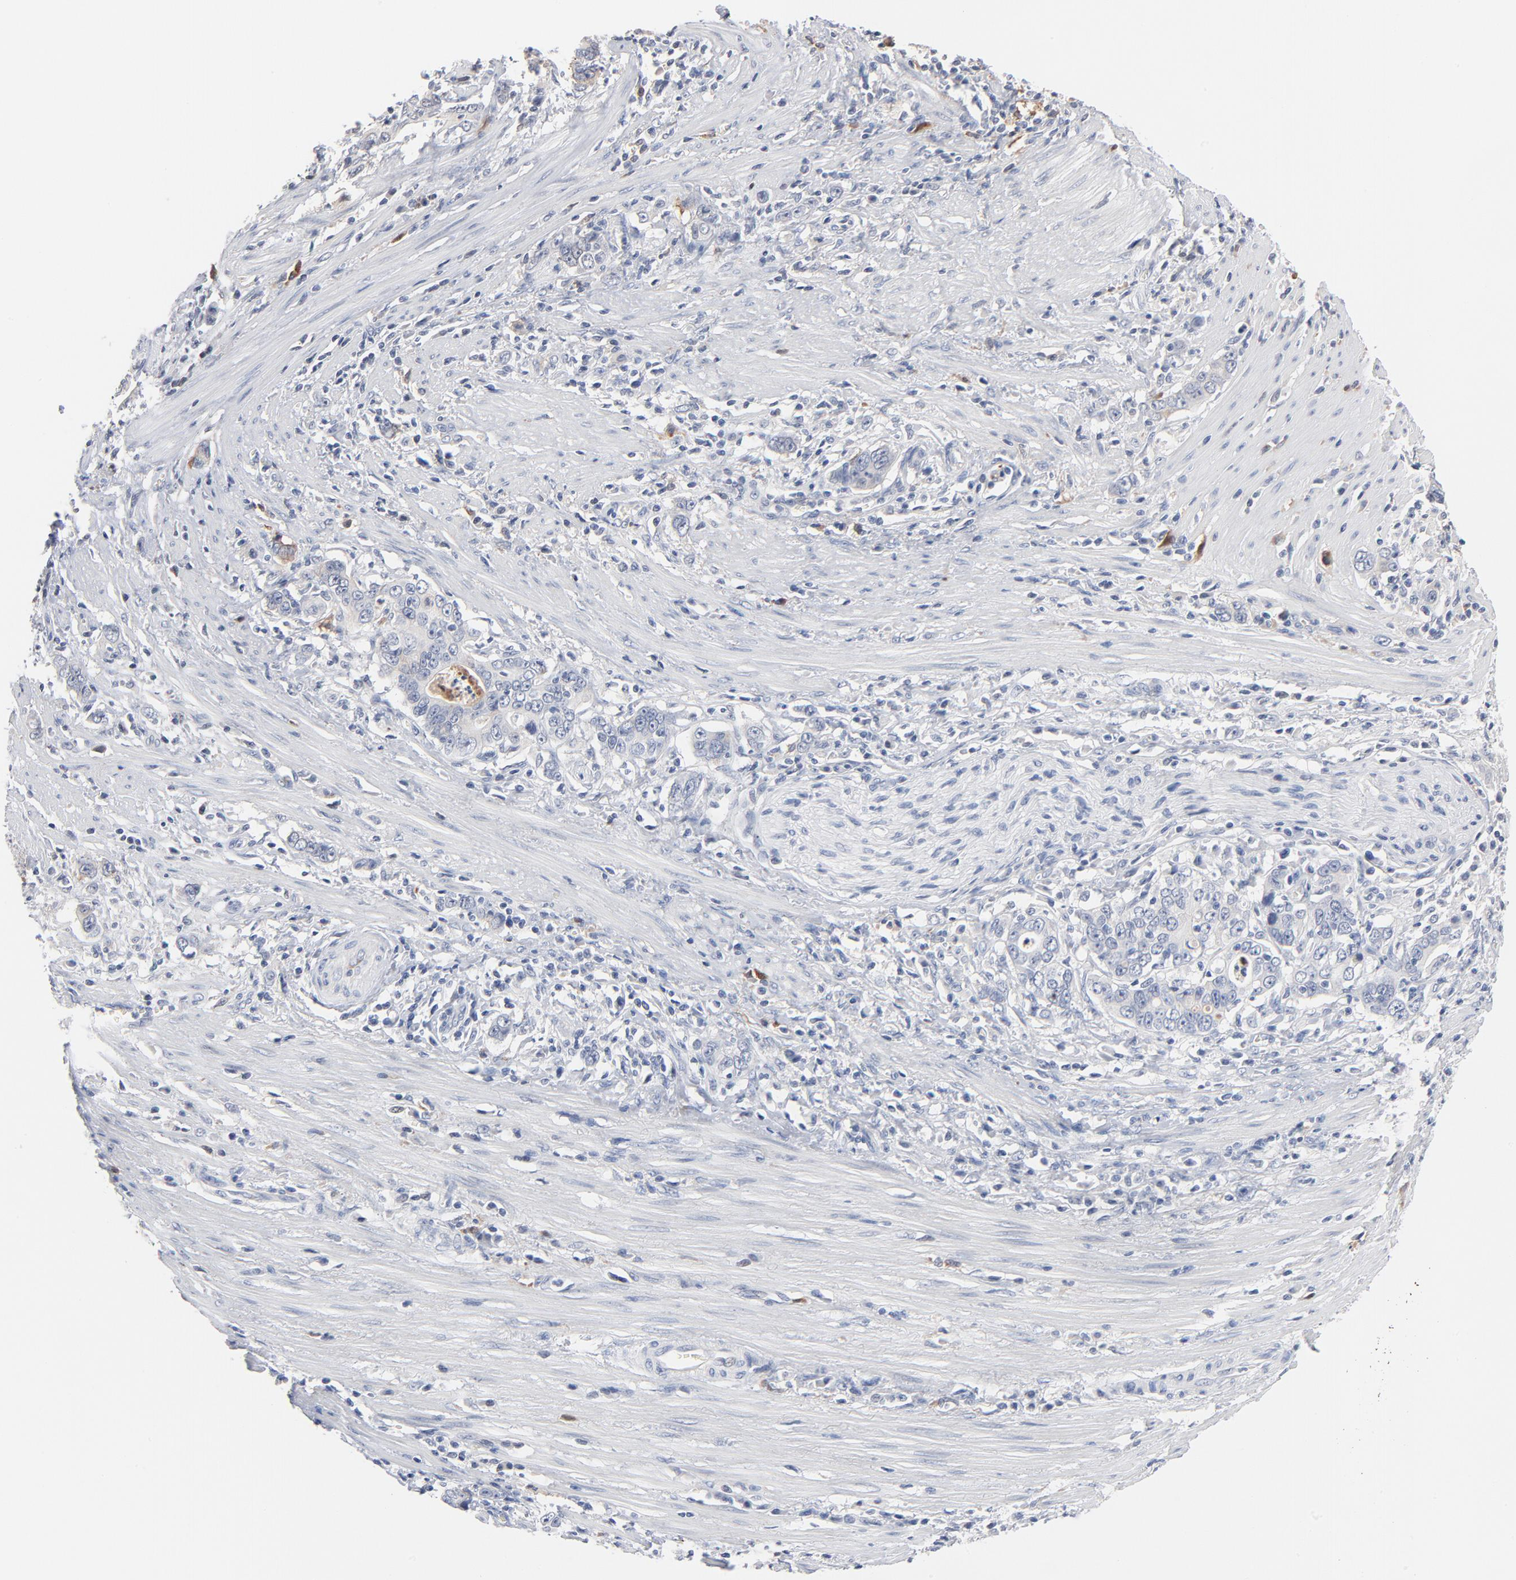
{"staining": {"intensity": "negative", "quantity": "none", "location": "none"}, "tissue": "stomach cancer", "cell_type": "Tumor cells", "image_type": "cancer", "snomed": [{"axis": "morphology", "description": "Adenocarcinoma, NOS"}, {"axis": "topography", "description": "Stomach, lower"}], "caption": "Tumor cells show no significant protein expression in adenocarcinoma (stomach).", "gene": "SERPINA4", "patient": {"sex": "female", "age": 72}}